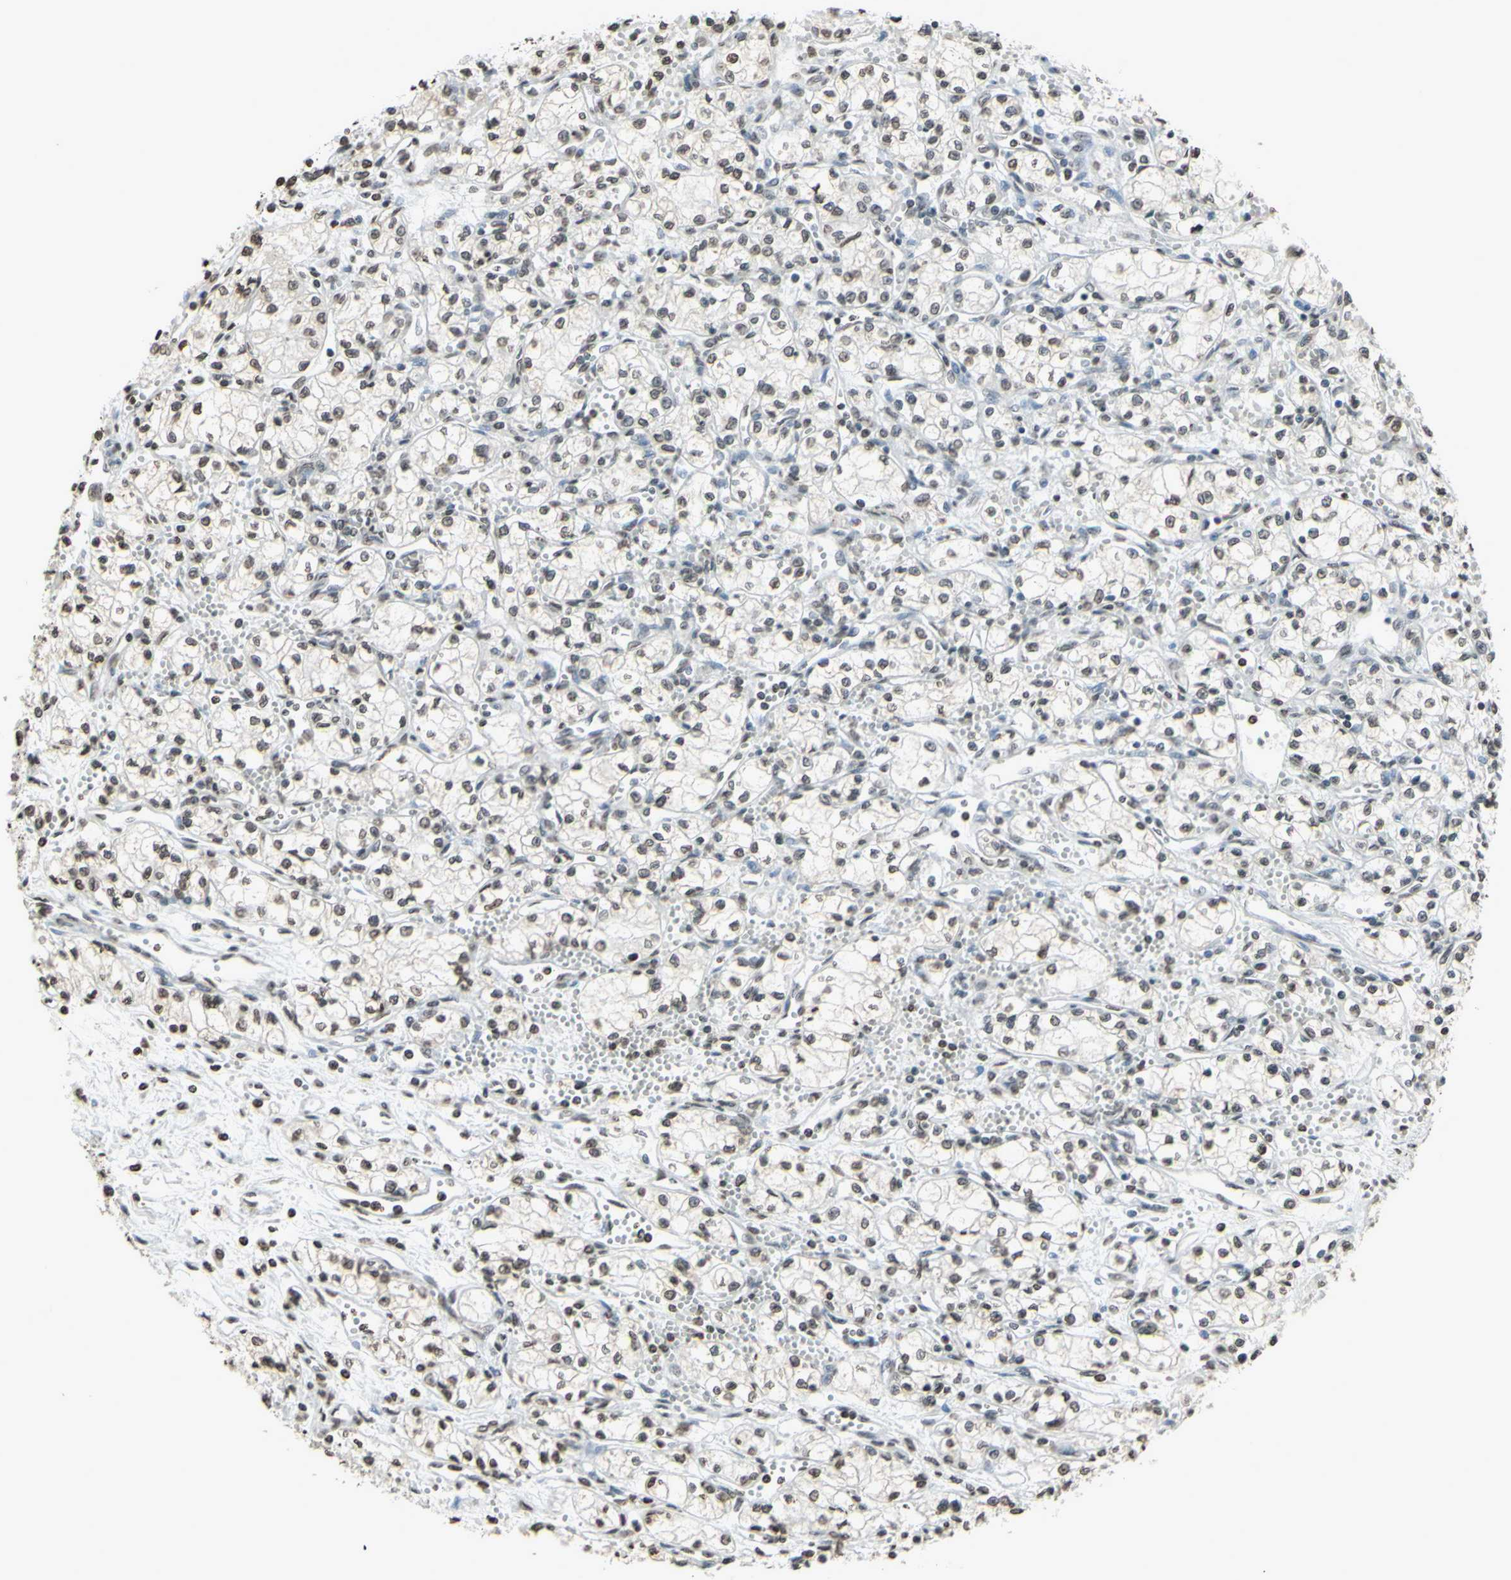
{"staining": {"intensity": "weak", "quantity": "25%-75%", "location": "nuclear"}, "tissue": "renal cancer", "cell_type": "Tumor cells", "image_type": "cancer", "snomed": [{"axis": "morphology", "description": "Normal tissue, NOS"}, {"axis": "morphology", "description": "Adenocarcinoma, NOS"}, {"axis": "topography", "description": "Kidney"}], "caption": "A micrograph of renal cancer (adenocarcinoma) stained for a protein reveals weak nuclear brown staining in tumor cells. The protein is shown in brown color, while the nuclei are stained blue.", "gene": "CD79B", "patient": {"sex": "male", "age": 59}}